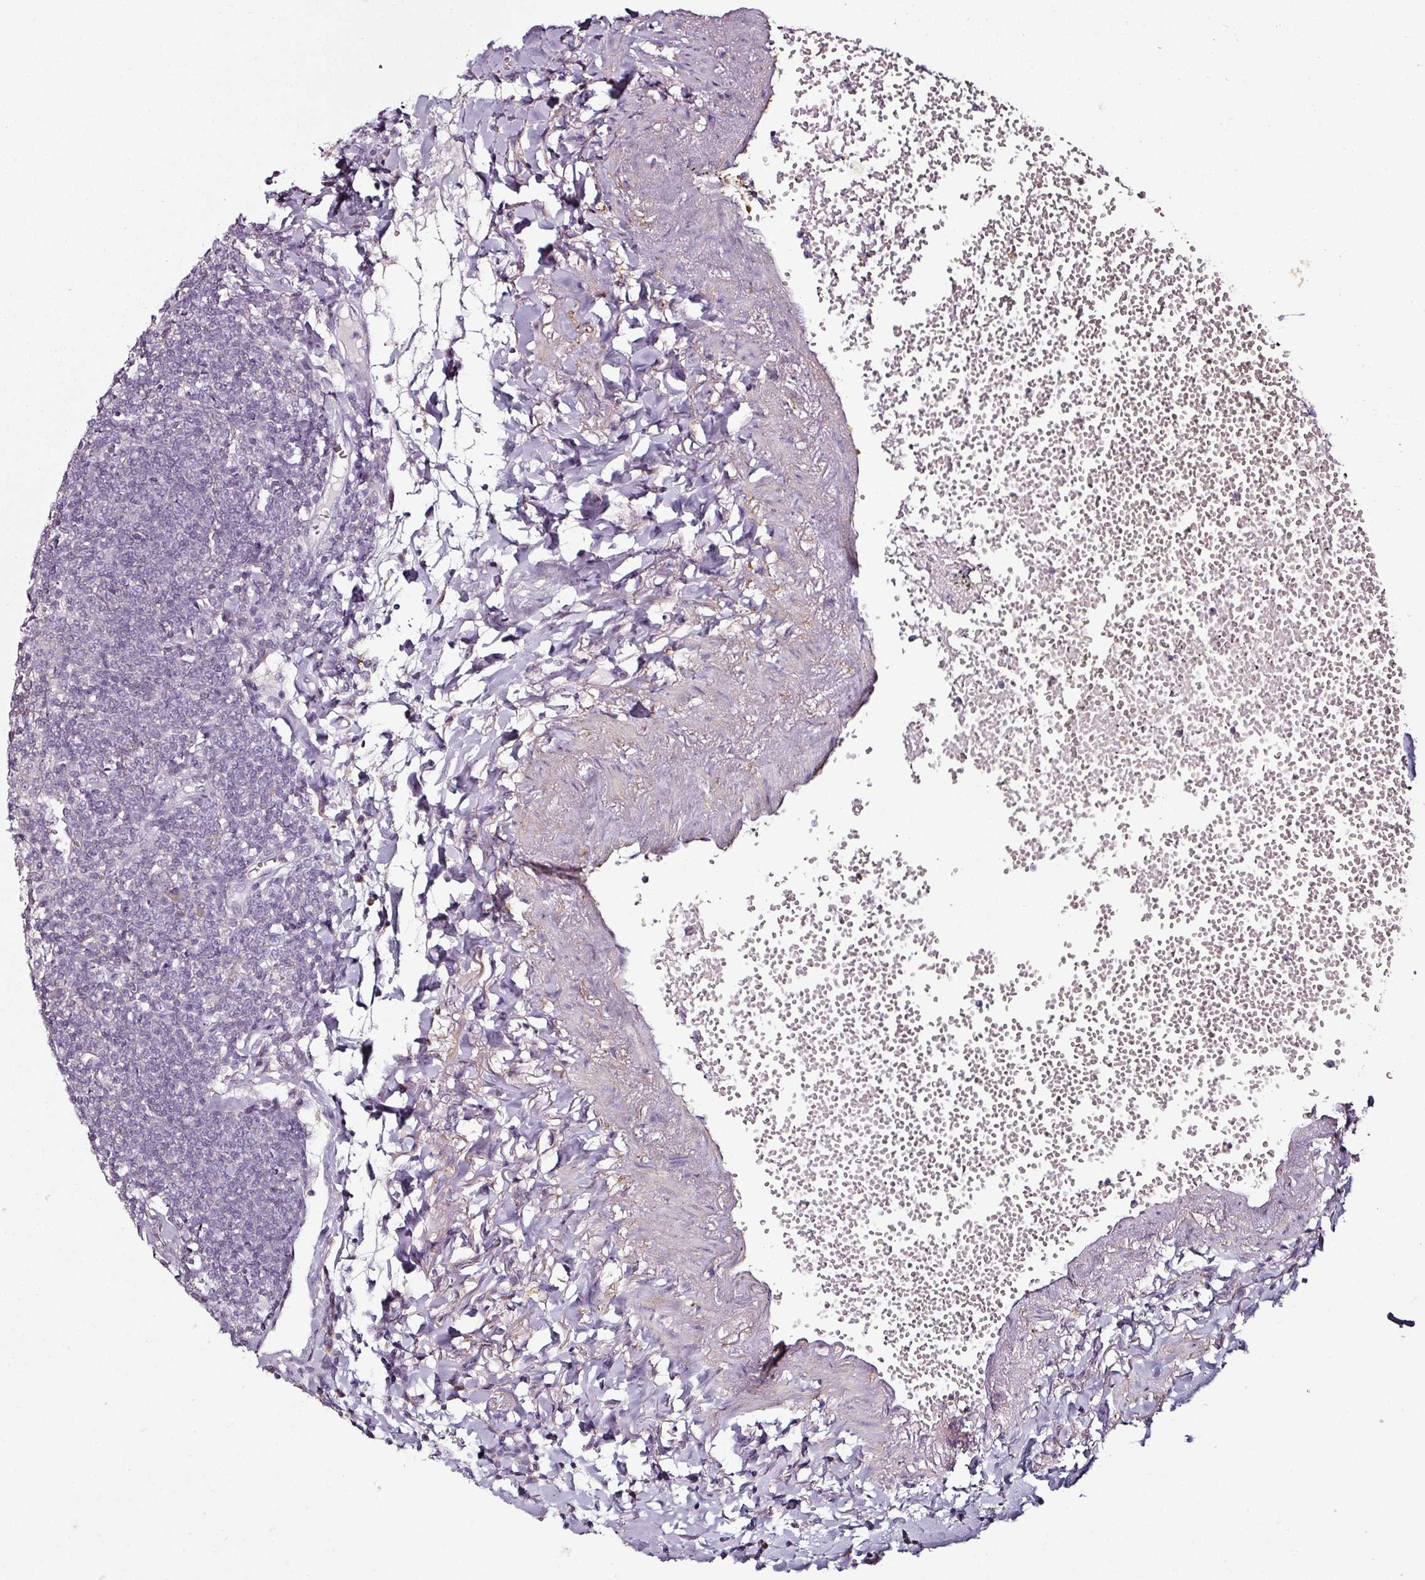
{"staining": {"intensity": "negative", "quantity": "none", "location": "none"}, "tissue": "lymphoma", "cell_type": "Tumor cells", "image_type": "cancer", "snomed": [{"axis": "morphology", "description": "Malignant lymphoma, non-Hodgkin's type, Low grade"}, {"axis": "topography", "description": "Lung"}], "caption": "There is no significant positivity in tumor cells of lymphoma.", "gene": "CAP2", "patient": {"sex": "female", "age": 71}}